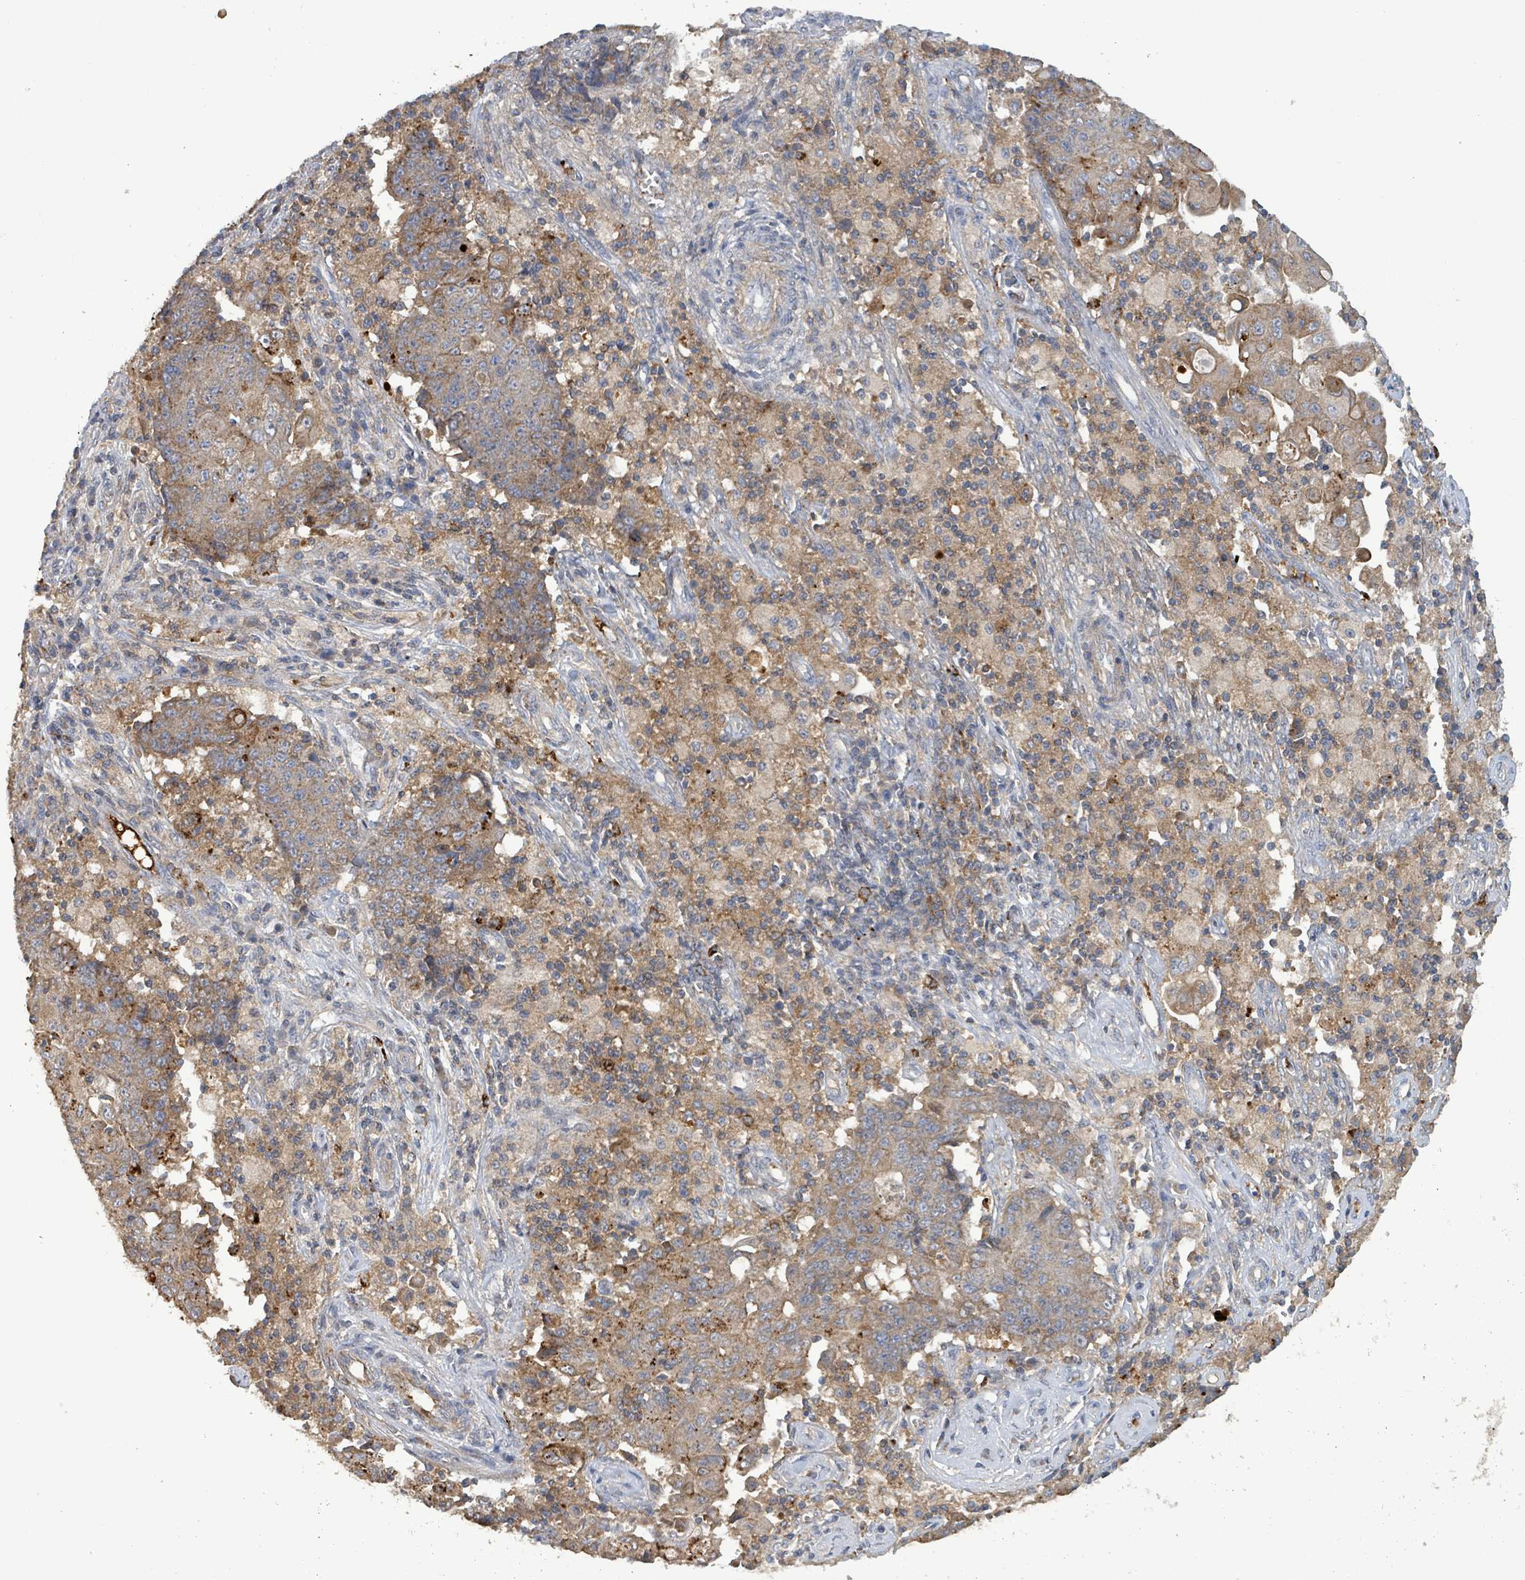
{"staining": {"intensity": "moderate", "quantity": "25%-75%", "location": "cytoplasmic/membranous"}, "tissue": "ovarian cancer", "cell_type": "Tumor cells", "image_type": "cancer", "snomed": [{"axis": "morphology", "description": "Carcinoma, endometroid"}, {"axis": "topography", "description": "Ovary"}], "caption": "Tumor cells exhibit medium levels of moderate cytoplasmic/membranous expression in about 25%-75% of cells in endometroid carcinoma (ovarian). The staining was performed using DAB (3,3'-diaminobenzidine) to visualize the protein expression in brown, while the nuclei were stained in blue with hematoxylin (Magnification: 20x).", "gene": "PLAAT1", "patient": {"sex": "female", "age": 42}}